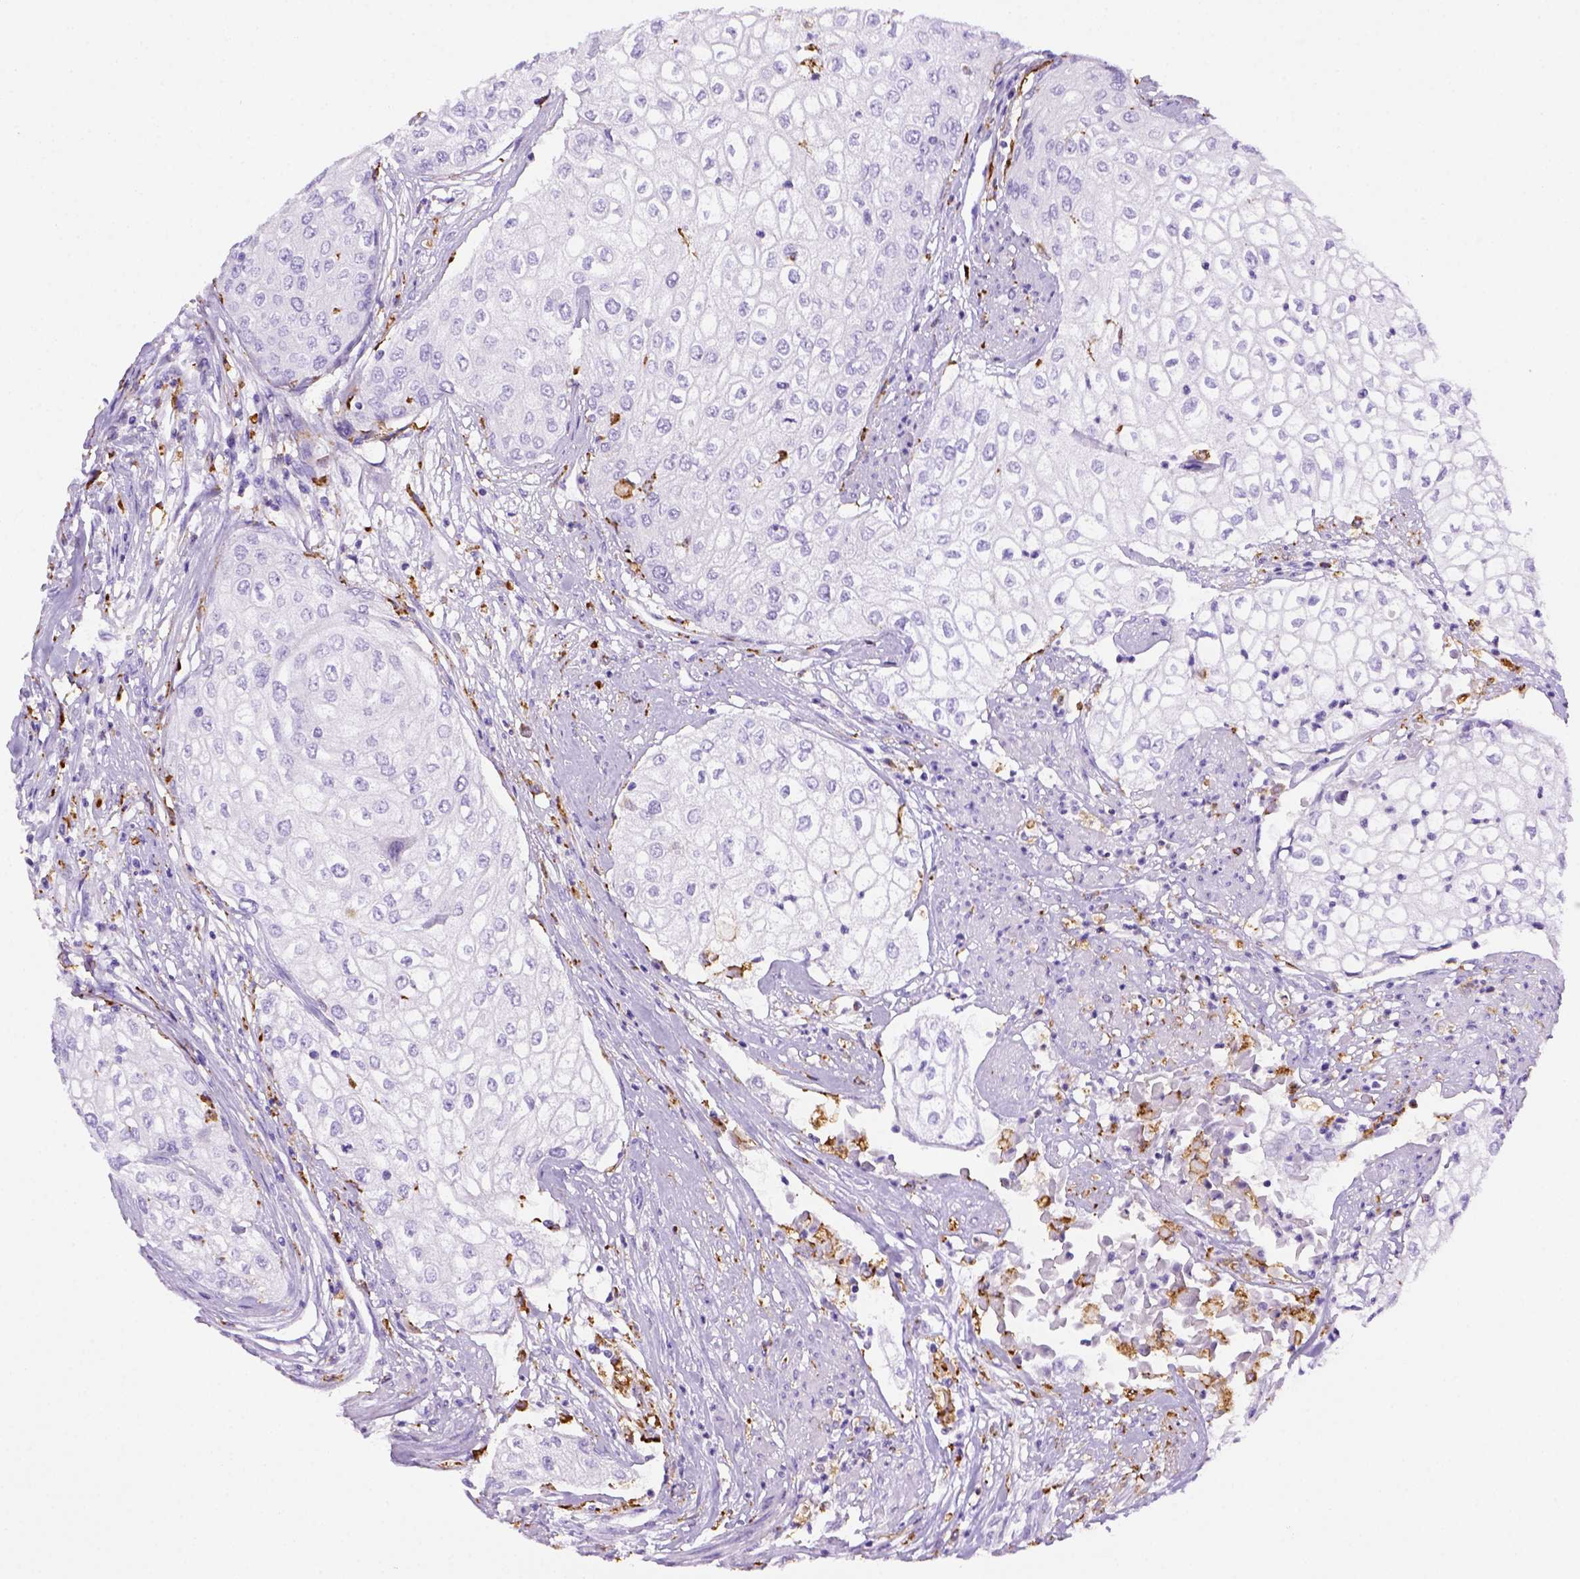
{"staining": {"intensity": "negative", "quantity": "none", "location": "none"}, "tissue": "urothelial cancer", "cell_type": "Tumor cells", "image_type": "cancer", "snomed": [{"axis": "morphology", "description": "Urothelial carcinoma, High grade"}, {"axis": "topography", "description": "Urinary bladder"}], "caption": "DAB immunohistochemical staining of human urothelial cancer displays no significant expression in tumor cells. Nuclei are stained in blue.", "gene": "CD68", "patient": {"sex": "male", "age": 62}}